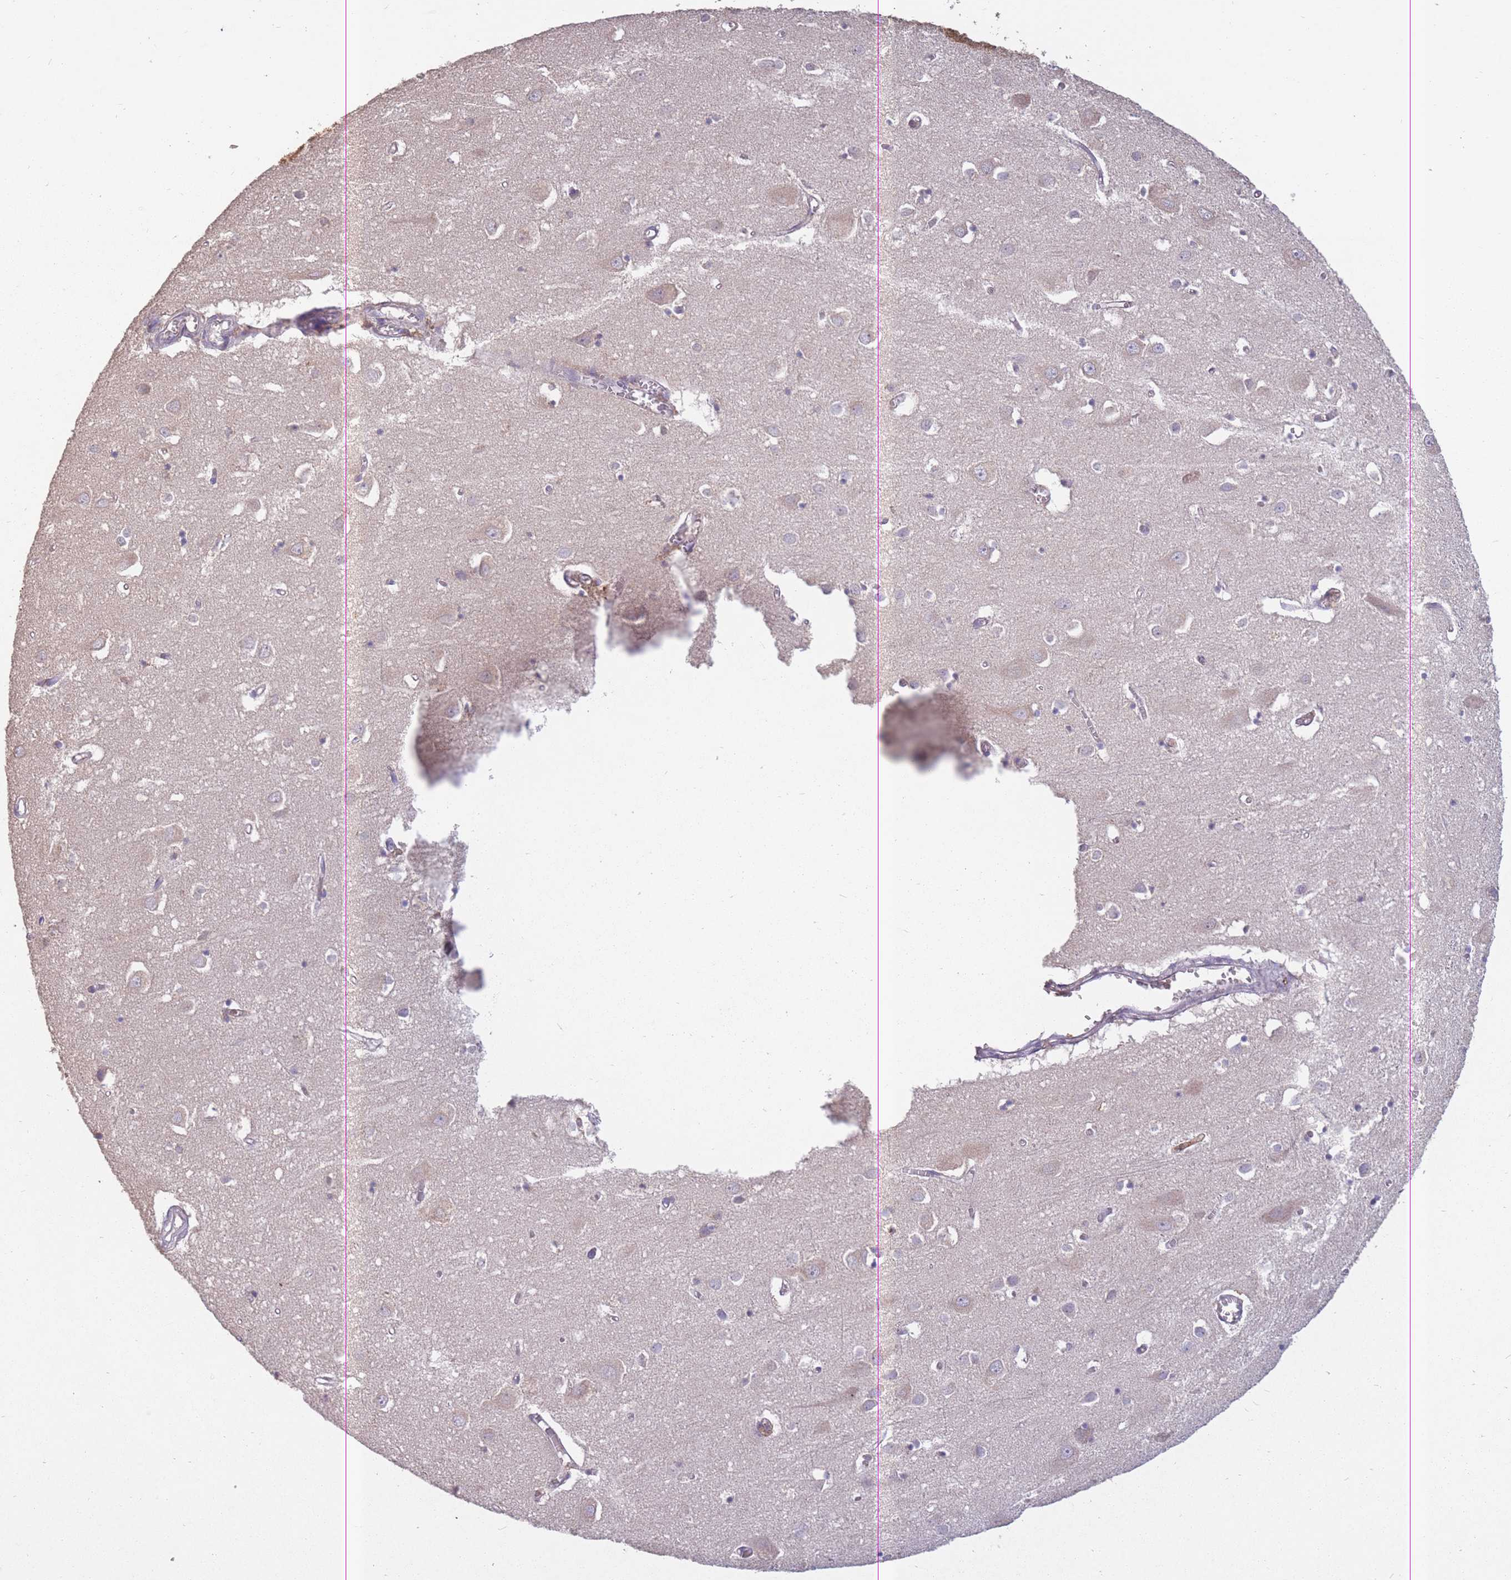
{"staining": {"intensity": "moderate", "quantity": "<25%", "location": "cytoplasmic/membranous"}, "tissue": "cerebral cortex", "cell_type": "Endothelial cells", "image_type": "normal", "snomed": [{"axis": "morphology", "description": "Normal tissue, NOS"}, {"axis": "topography", "description": "Cerebral cortex"}], "caption": "Unremarkable cerebral cortex reveals moderate cytoplasmic/membranous positivity in approximately <25% of endothelial cells, visualized by immunohistochemistry. Nuclei are stained in blue.", "gene": "GMIP", "patient": {"sex": "male", "age": 70}}